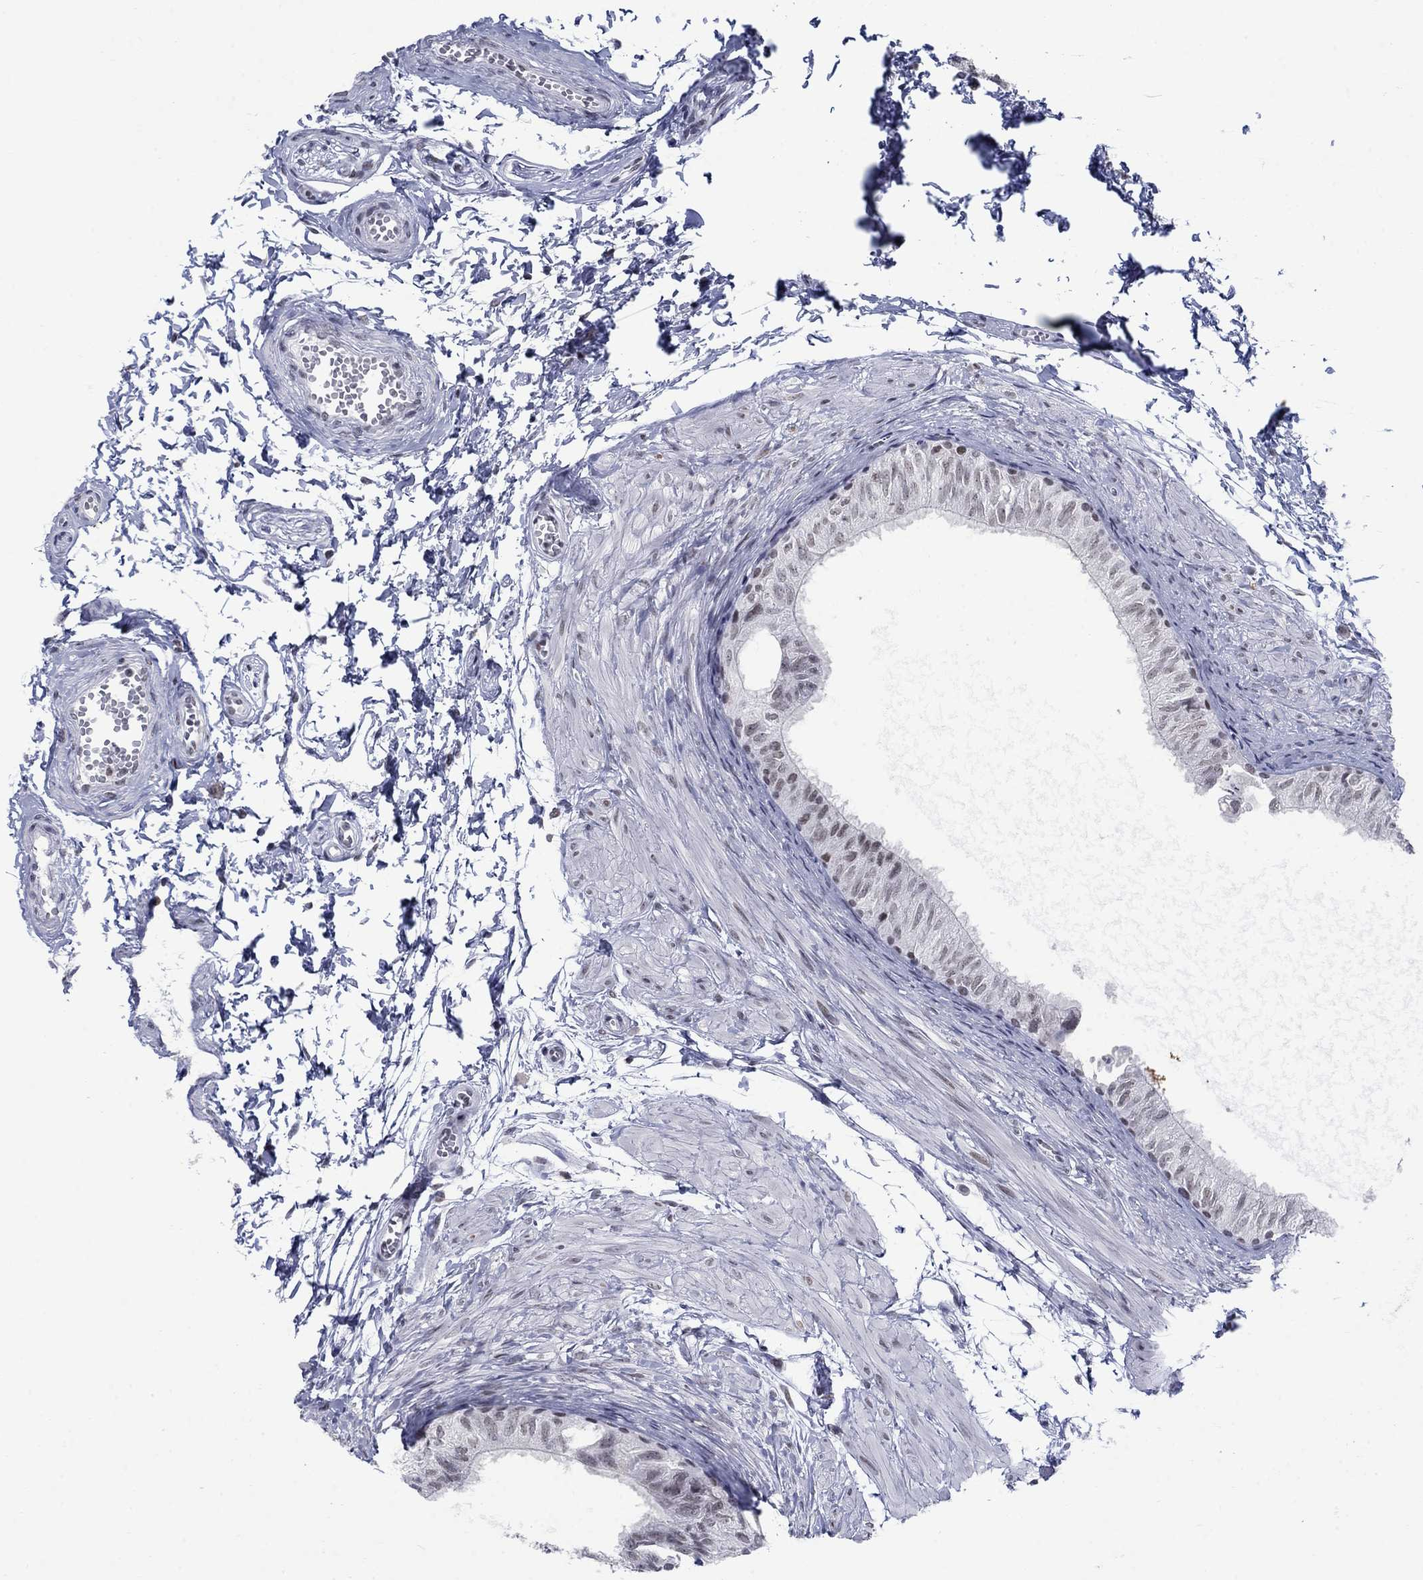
{"staining": {"intensity": "moderate", "quantity": "25%-75%", "location": "nuclear"}, "tissue": "epididymis", "cell_type": "Glandular cells", "image_type": "normal", "snomed": [{"axis": "morphology", "description": "Normal tissue, NOS"}, {"axis": "topography", "description": "Epididymis"}], "caption": "Glandular cells show medium levels of moderate nuclear expression in approximately 25%-75% of cells in normal human epididymis.", "gene": "NPAS3", "patient": {"sex": "male", "age": 22}}